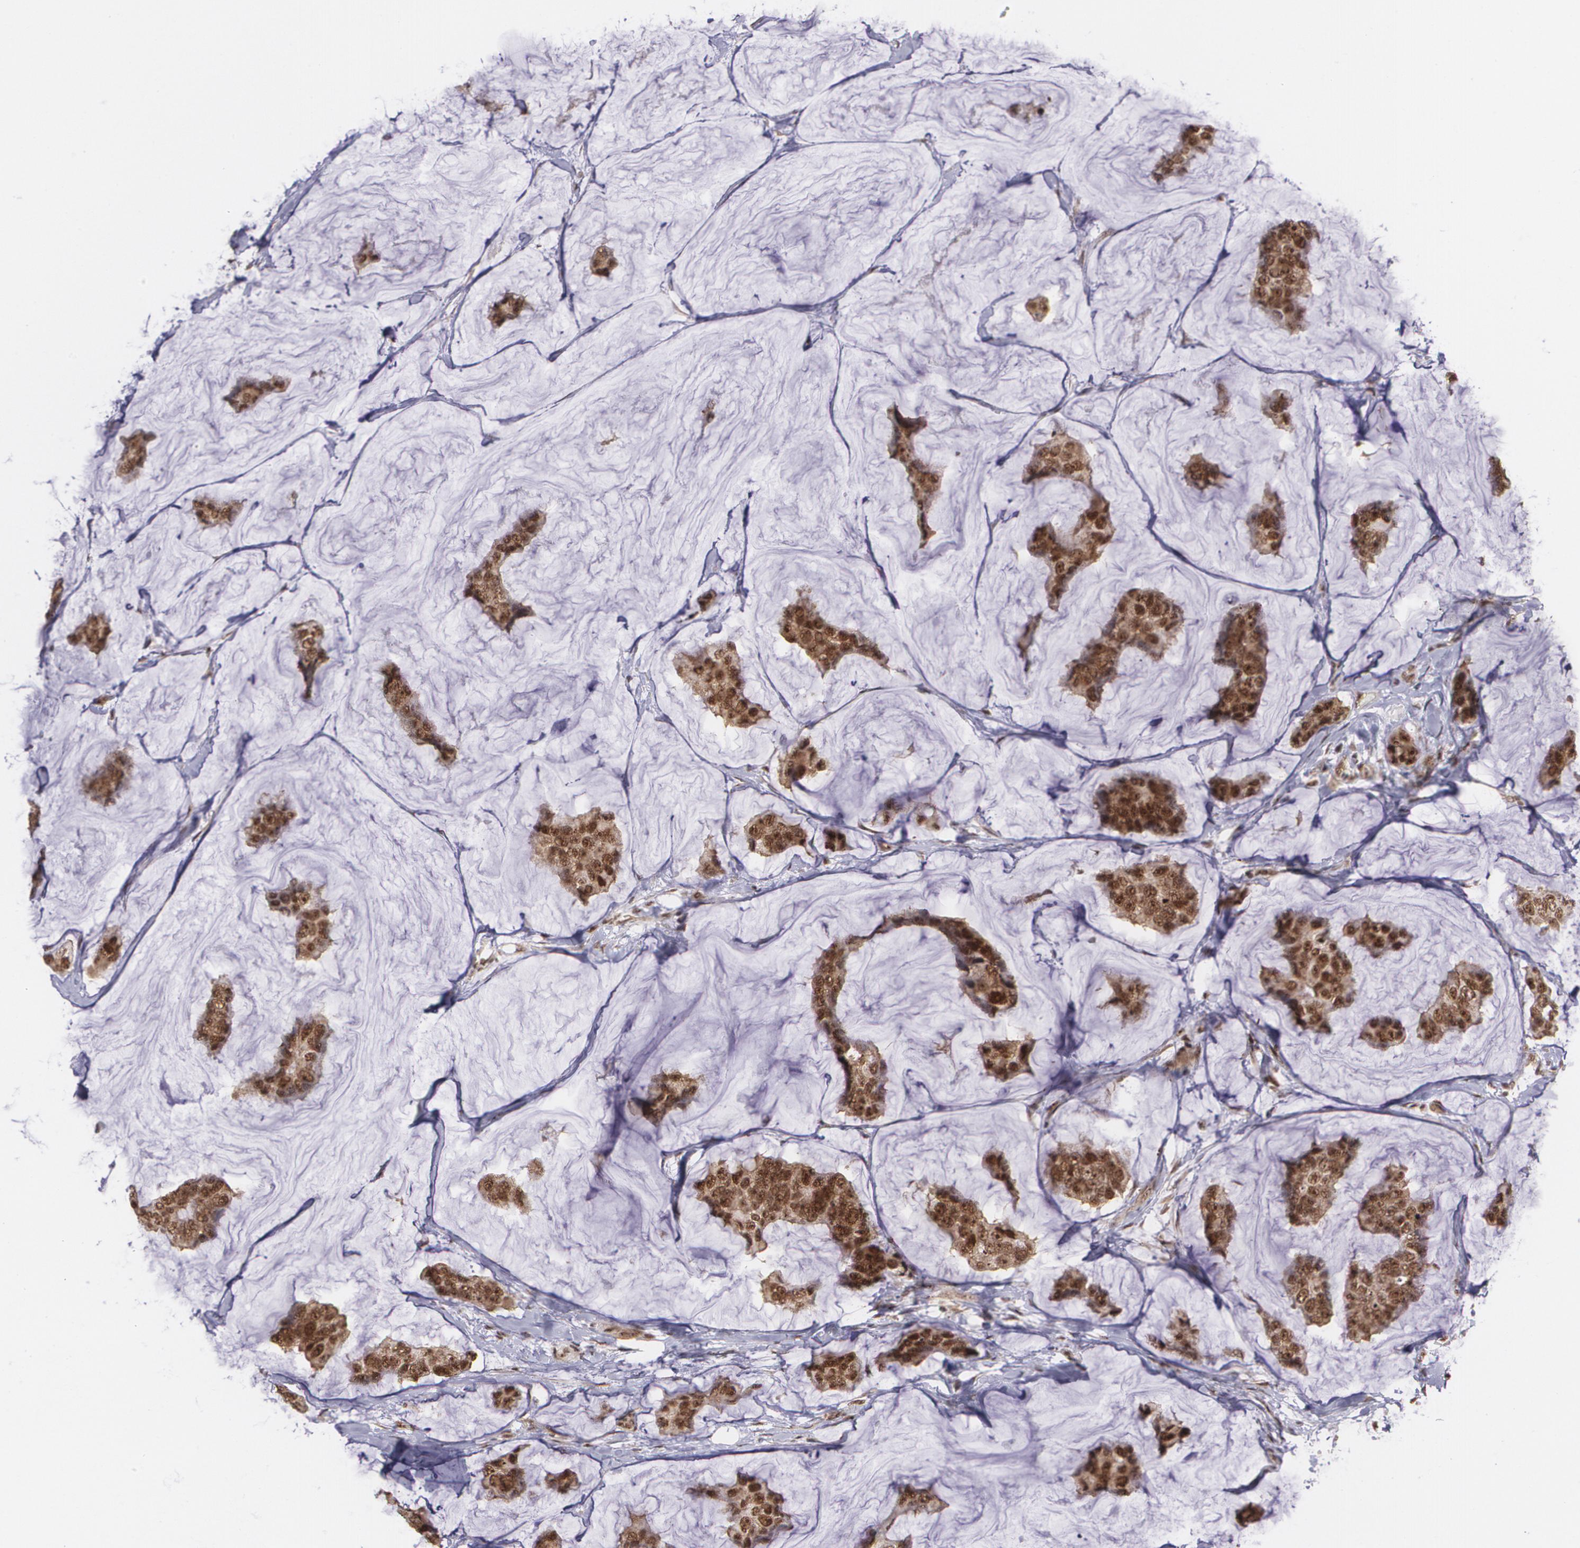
{"staining": {"intensity": "strong", "quantity": ">75%", "location": "cytoplasmic/membranous,nuclear"}, "tissue": "breast cancer", "cell_type": "Tumor cells", "image_type": "cancer", "snomed": [{"axis": "morphology", "description": "Normal tissue, NOS"}, {"axis": "morphology", "description": "Duct carcinoma"}, {"axis": "topography", "description": "Breast"}], "caption": "High-magnification brightfield microscopy of infiltrating ductal carcinoma (breast) stained with DAB (brown) and counterstained with hematoxylin (blue). tumor cells exhibit strong cytoplasmic/membranous and nuclear staining is identified in about>75% of cells.", "gene": "C6orf15", "patient": {"sex": "female", "age": 50}}